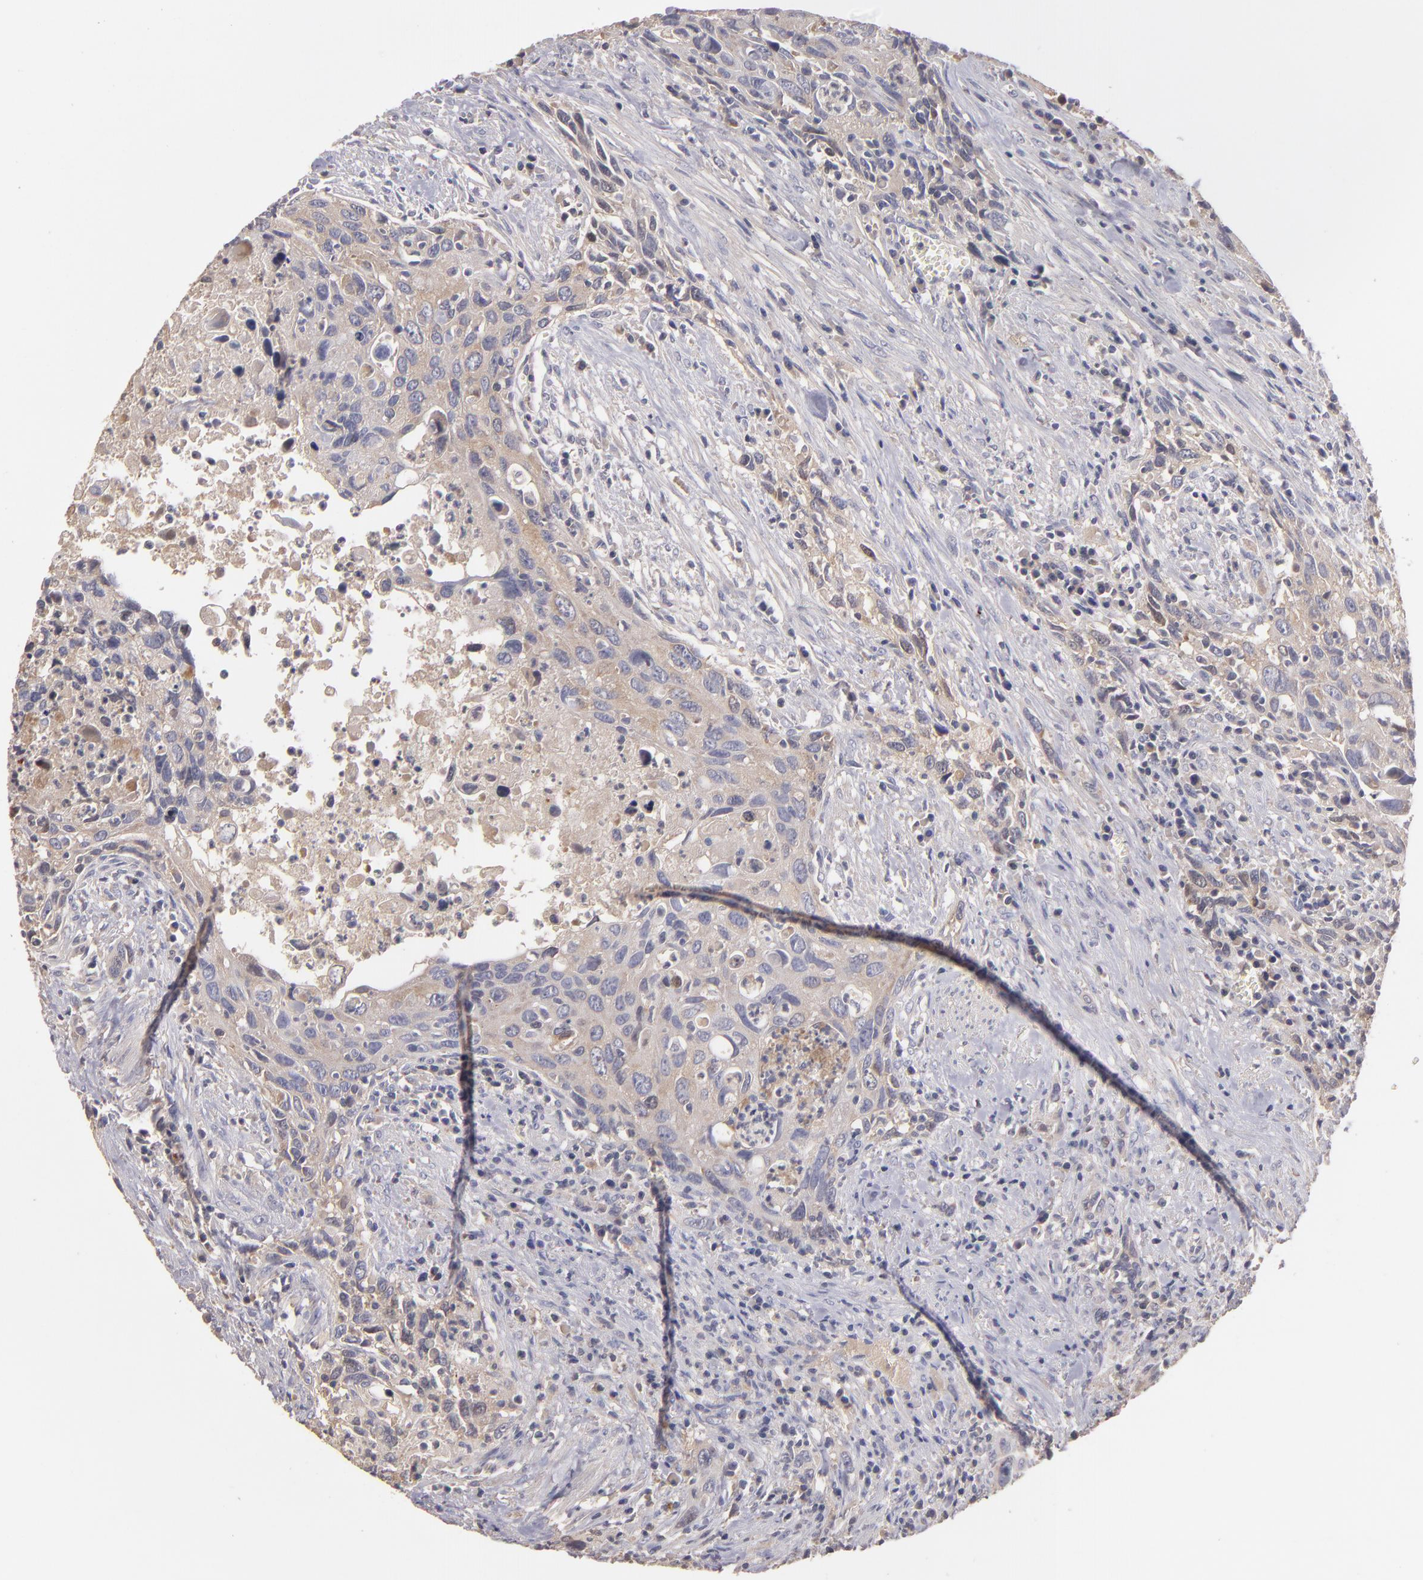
{"staining": {"intensity": "moderate", "quantity": ">75%", "location": "cytoplasmic/membranous"}, "tissue": "urothelial cancer", "cell_type": "Tumor cells", "image_type": "cancer", "snomed": [{"axis": "morphology", "description": "Urothelial carcinoma, High grade"}, {"axis": "topography", "description": "Urinary bladder"}], "caption": "Tumor cells demonstrate moderate cytoplasmic/membranous staining in about >75% of cells in urothelial carcinoma (high-grade). The staining was performed using DAB, with brown indicating positive protein expression. Nuclei are stained blue with hematoxylin.", "gene": "UPF3B", "patient": {"sex": "male", "age": 71}}